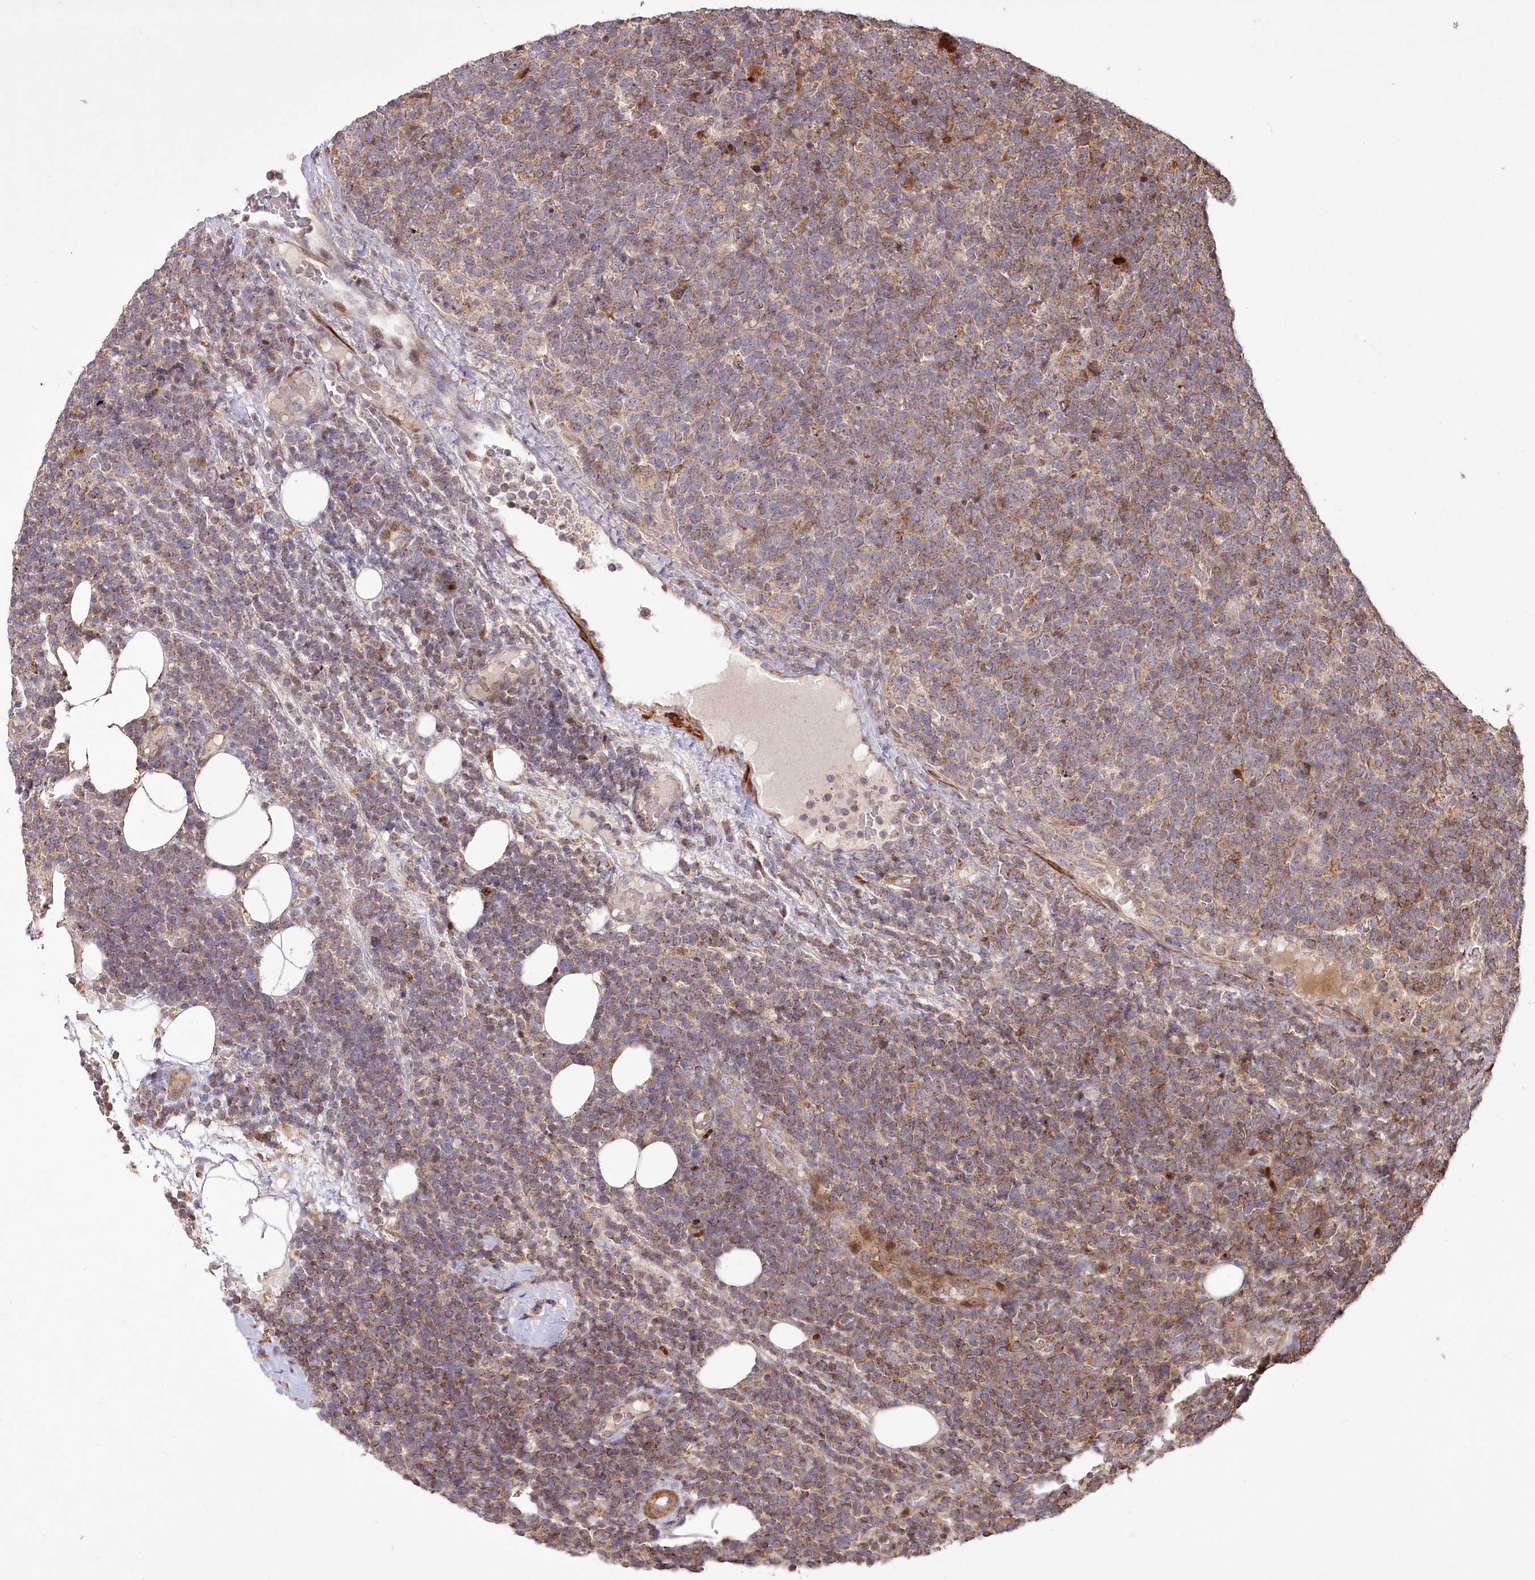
{"staining": {"intensity": "moderate", "quantity": "25%-75%", "location": "cytoplasmic/membranous"}, "tissue": "lymphoma", "cell_type": "Tumor cells", "image_type": "cancer", "snomed": [{"axis": "morphology", "description": "Malignant lymphoma, non-Hodgkin's type, High grade"}, {"axis": "topography", "description": "Lymph node"}], "caption": "Malignant lymphoma, non-Hodgkin's type (high-grade) stained for a protein (brown) reveals moderate cytoplasmic/membranous positive positivity in approximately 25%-75% of tumor cells.", "gene": "PSTK", "patient": {"sex": "male", "age": 61}}